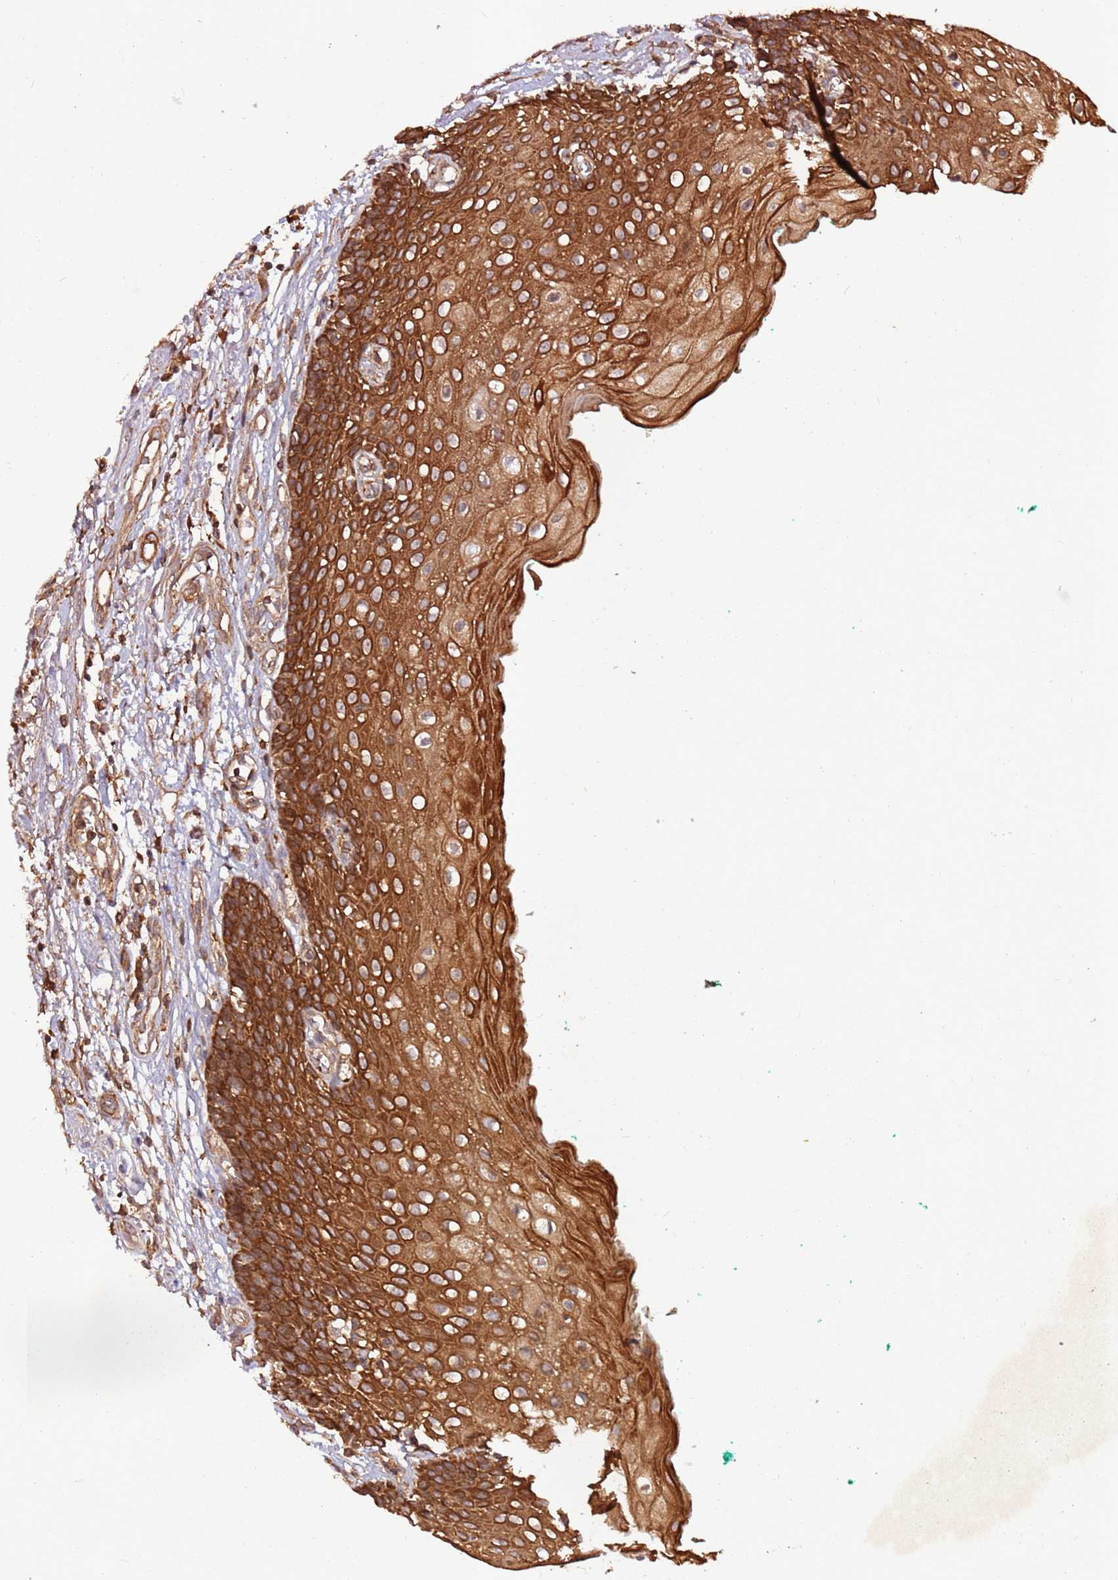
{"staining": {"intensity": "strong", "quantity": ">75%", "location": "cytoplasmic/membranous"}, "tissue": "oral mucosa", "cell_type": "Squamous epithelial cells", "image_type": "normal", "snomed": [{"axis": "morphology", "description": "Normal tissue, NOS"}, {"axis": "morphology", "description": "Squamous cell carcinoma, NOS"}, {"axis": "topography", "description": "Oral tissue"}, {"axis": "topography", "description": "Tounge, NOS"}, {"axis": "topography", "description": "Head-Neck"}], "caption": "Immunohistochemical staining of benign oral mucosa exhibits >75% levels of strong cytoplasmic/membranous protein staining in about >75% of squamous epithelial cells. (Brightfield microscopy of DAB IHC at high magnification).", "gene": "FAM186A", "patient": {"sex": "male", "age": 79}}